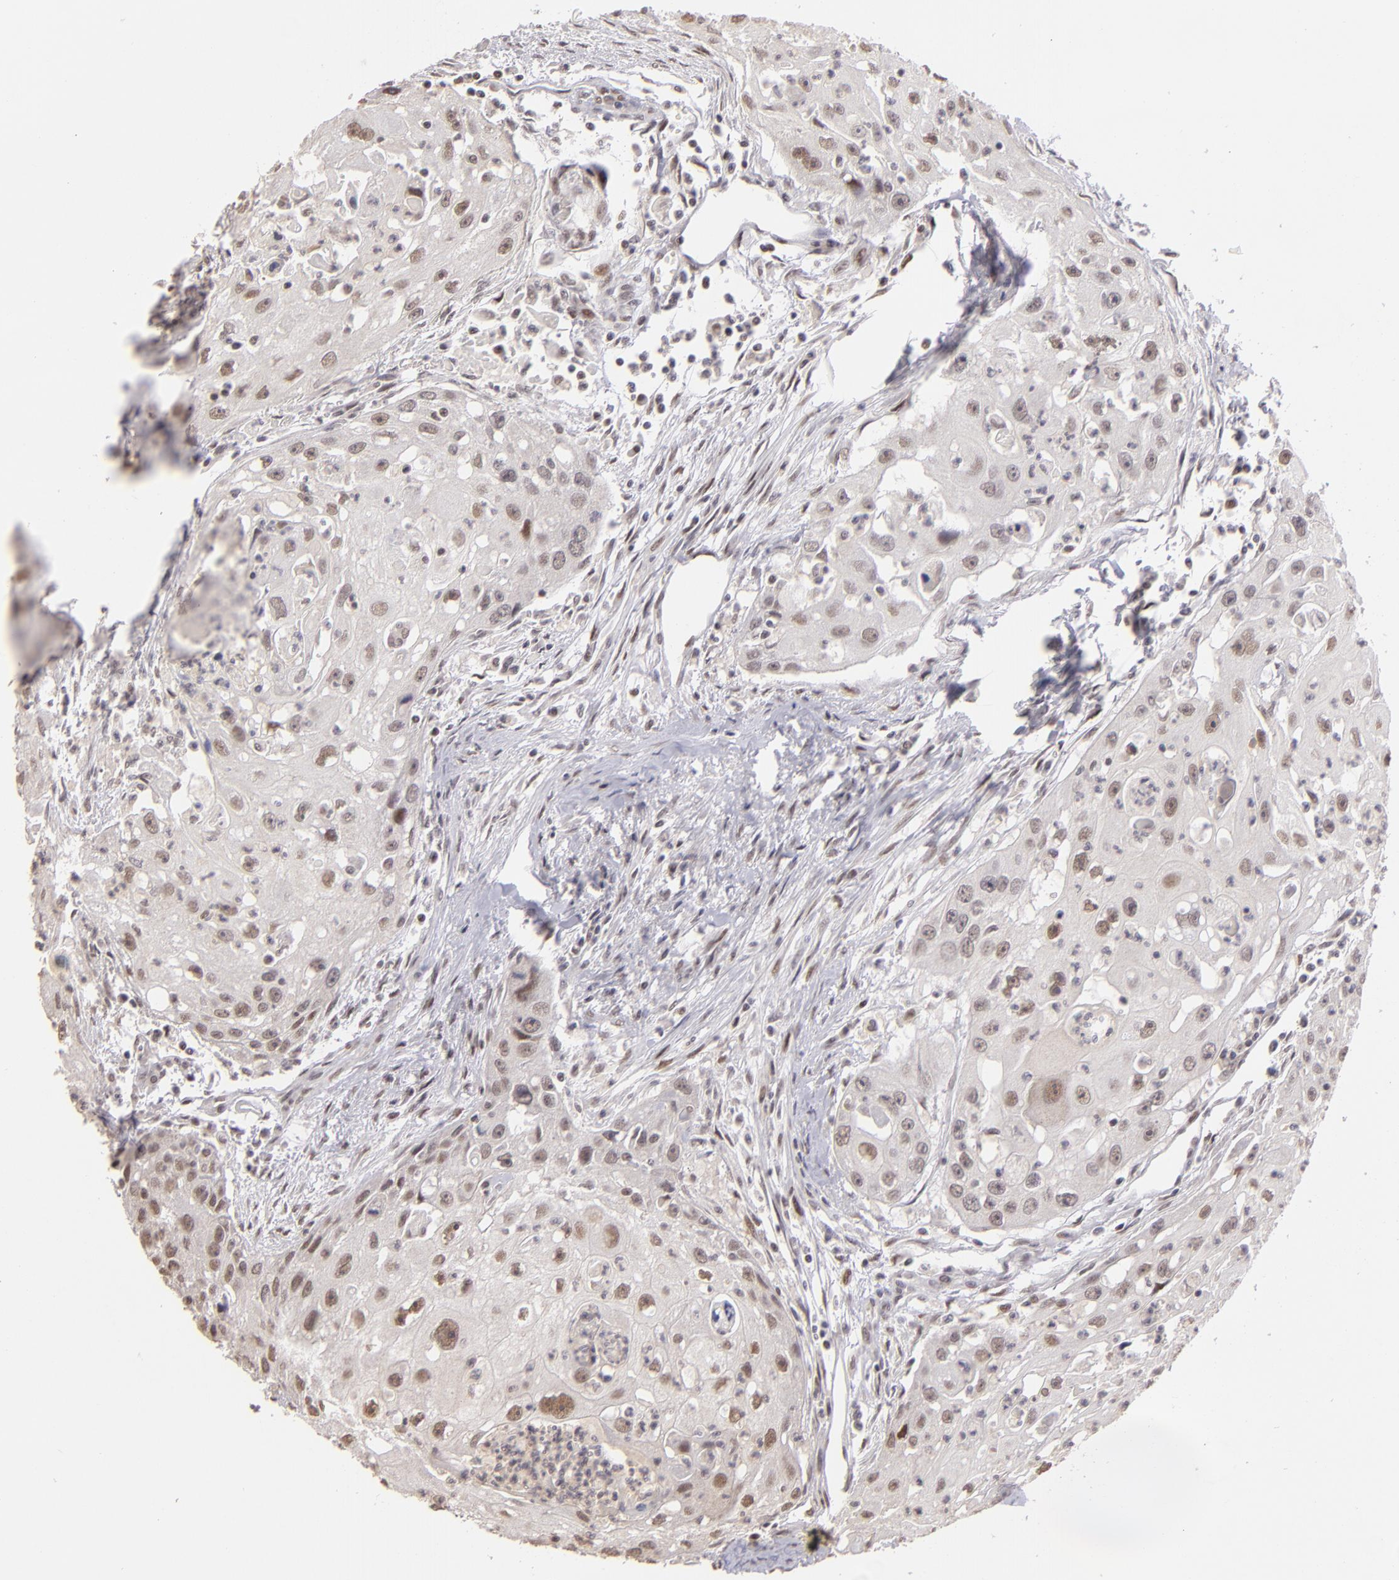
{"staining": {"intensity": "weak", "quantity": "<25%", "location": "nuclear"}, "tissue": "head and neck cancer", "cell_type": "Tumor cells", "image_type": "cancer", "snomed": [{"axis": "morphology", "description": "Squamous cell carcinoma, NOS"}, {"axis": "topography", "description": "Head-Neck"}], "caption": "Histopathology image shows no significant protein positivity in tumor cells of head and neck squamous cell carcinoma.", "gene": "RARB", "patient": {"sex": "male", "age": 64}}